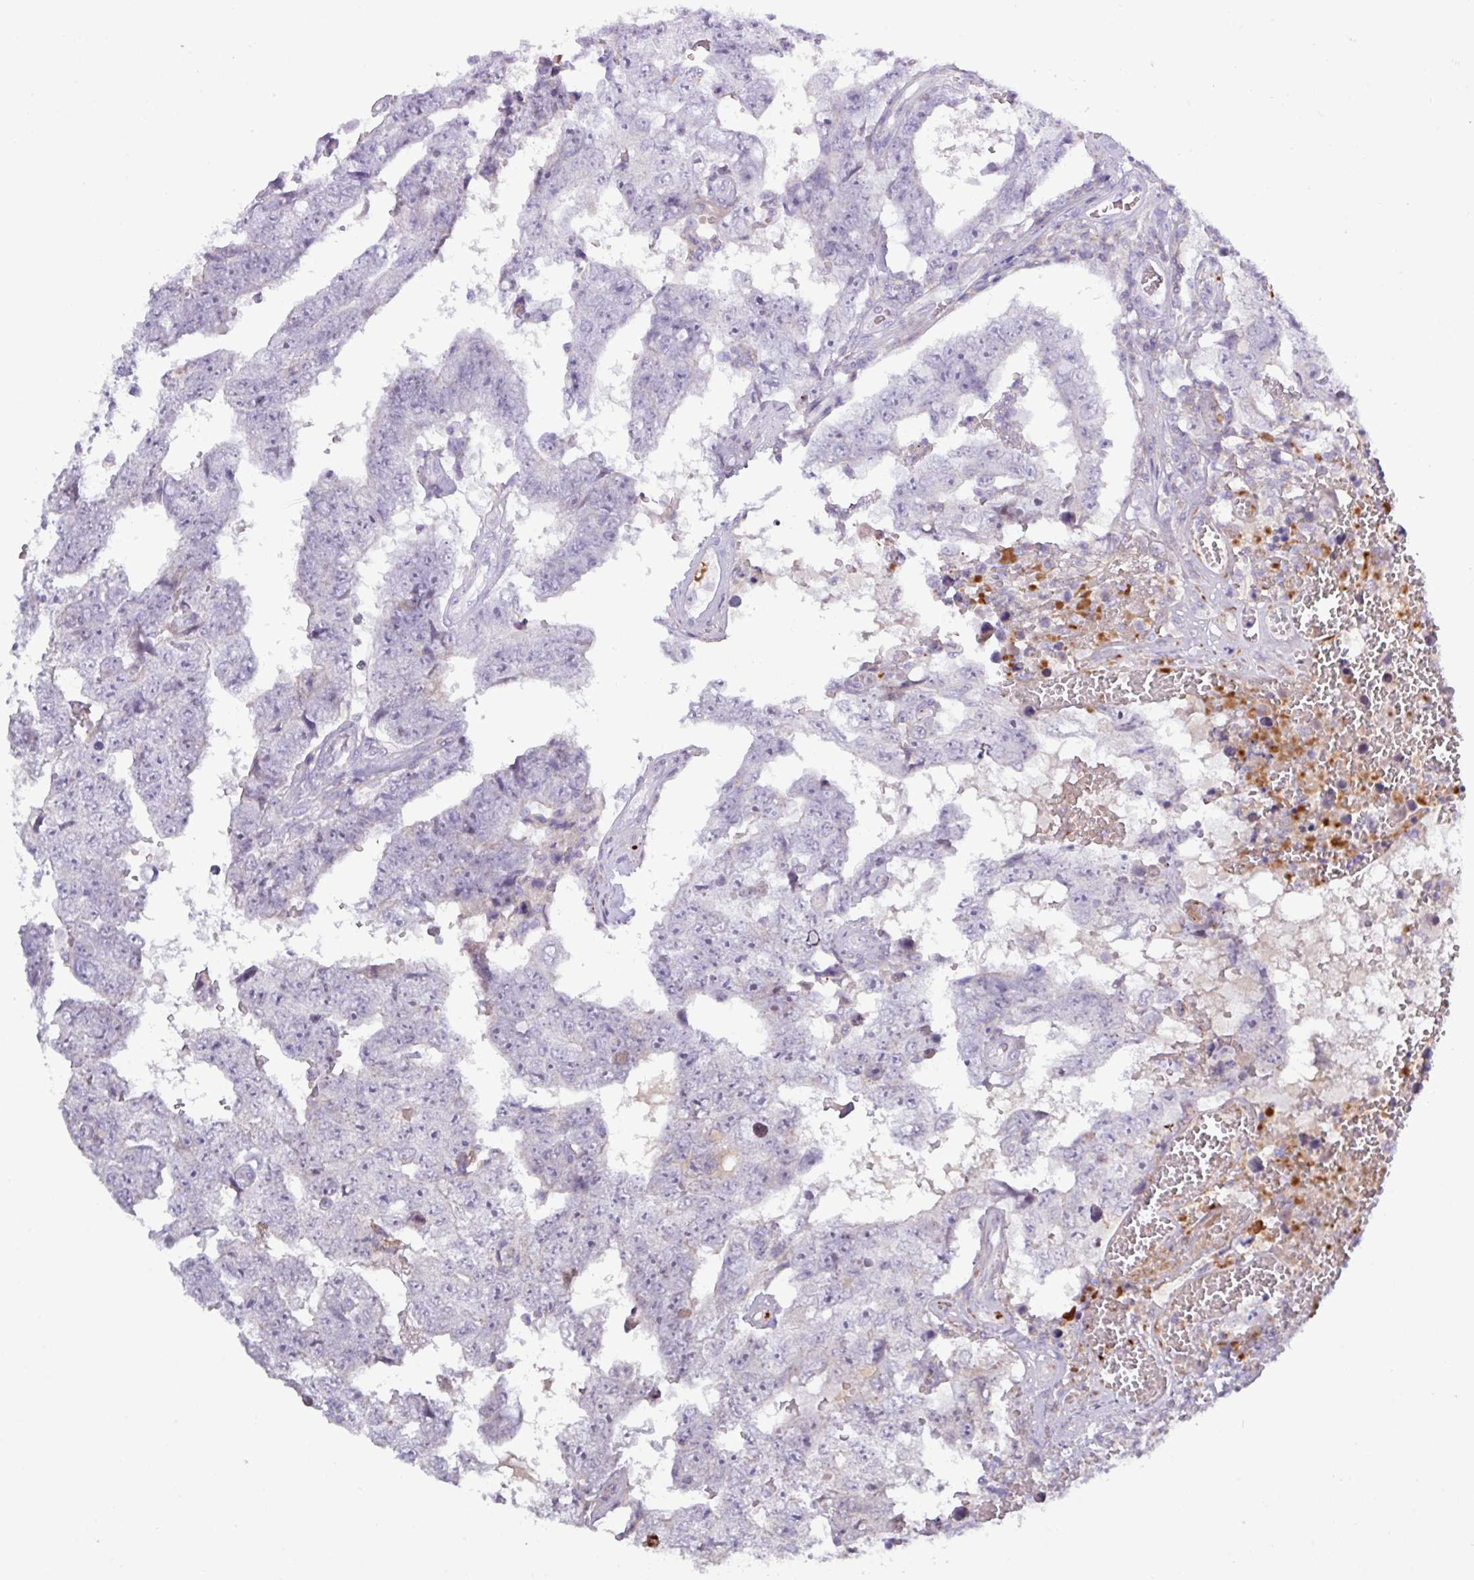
{"staining": {"intensity": "negative", "quantity": "none", "location": "none"}, "tissue": "testis cancer", "cell_type": "Tumor cells", "image_type": "cancer", "snomed": [{"axis": "morphology", "description": "Carcinoma, Embryonal, NOS"}, {"axis": "topography", "description": "Testis"}], "caption": "Testis cancer was stained to show a protein in brown. There is no significant staining in tumor cells.", "gene": "TNFSF12", "patient": {"sex": "male", "age": 25}}